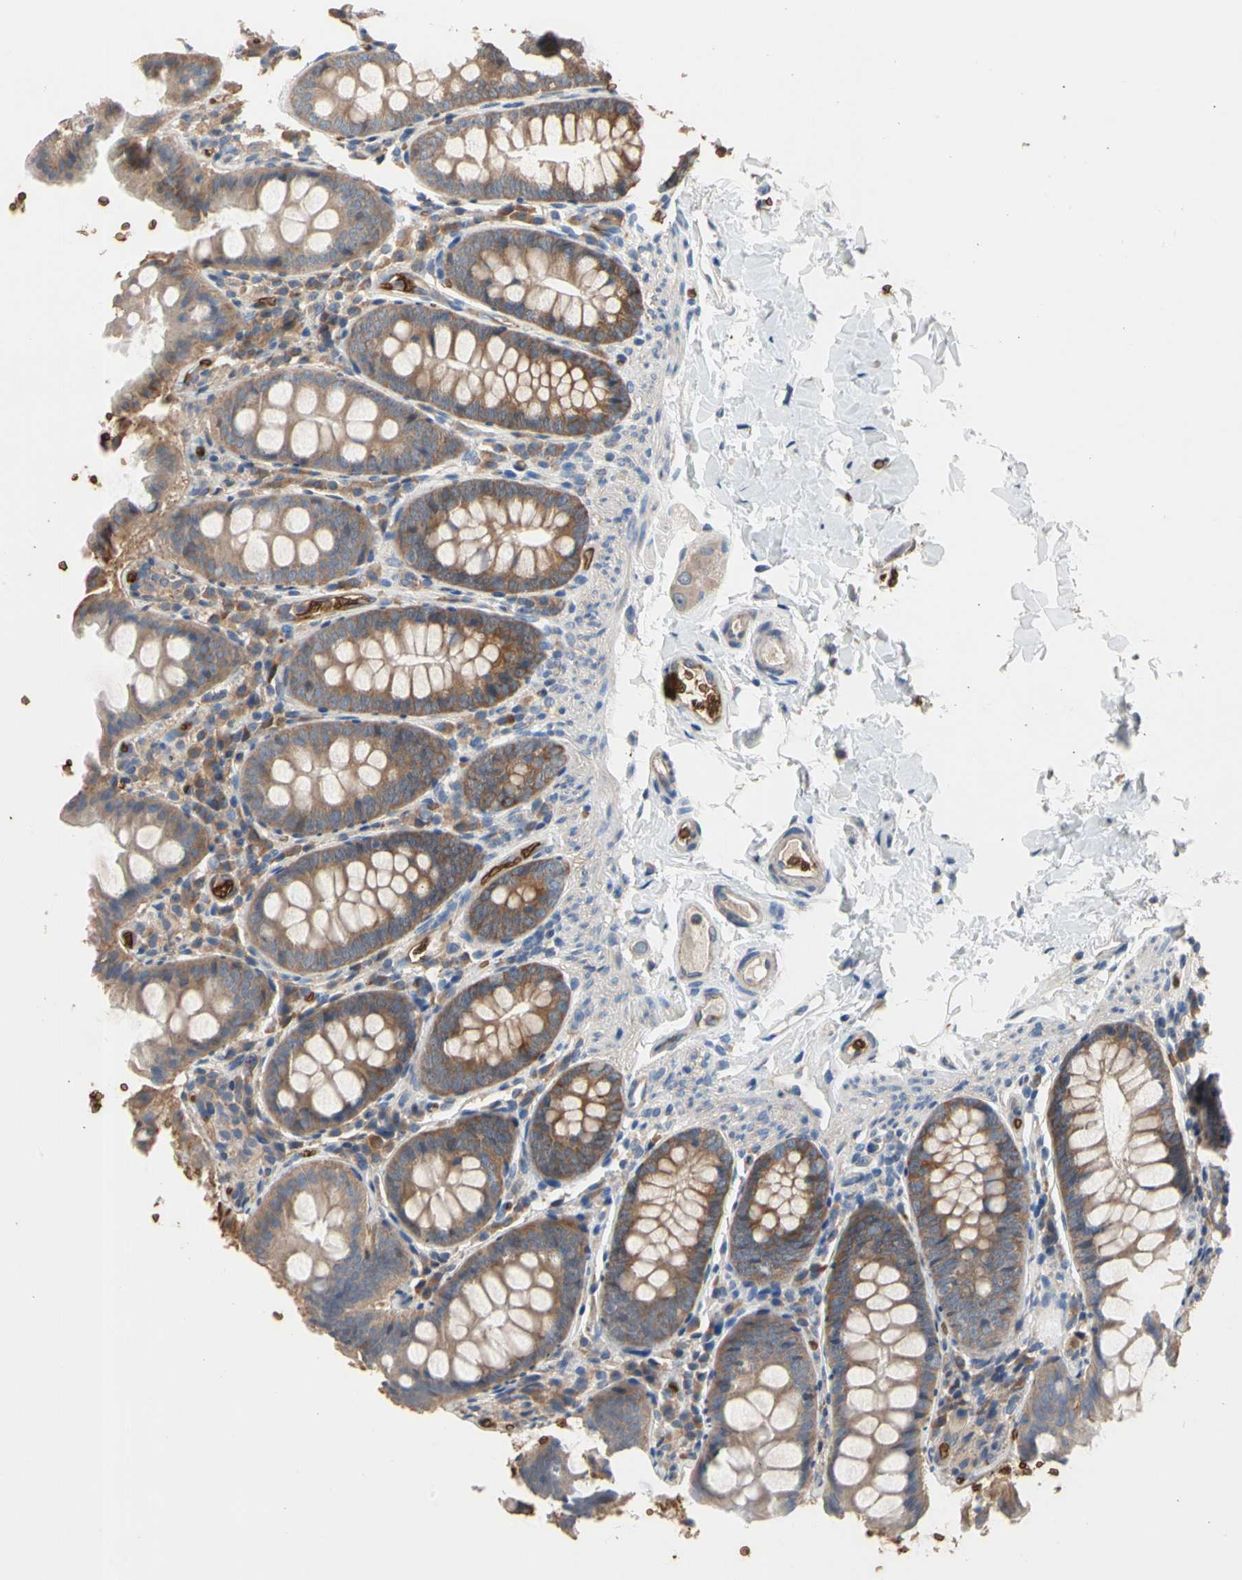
{"staining": {"intensity": "weak", "quantity": ">75%", "location": "cytoplasmic/membranous"}, "tissue": "colon", "cell_type": "Endothelial cells", "image_type": "normal", "snomed": [{"axis": "morphology", "description": "Normal tissue, NOS"}, {"axis": "topography", "description": "Colon"}], "caption": "IHC (DAB) staining of unremarkable human colon reveals weak cytoplasmic/membranous protein positivity in about >75% of endothelial cells. (DAB = brown stain, brightfield microscopy at high magnification).", "gene": "RIOK2", "patient": {"sex": "female", "age": 61}}